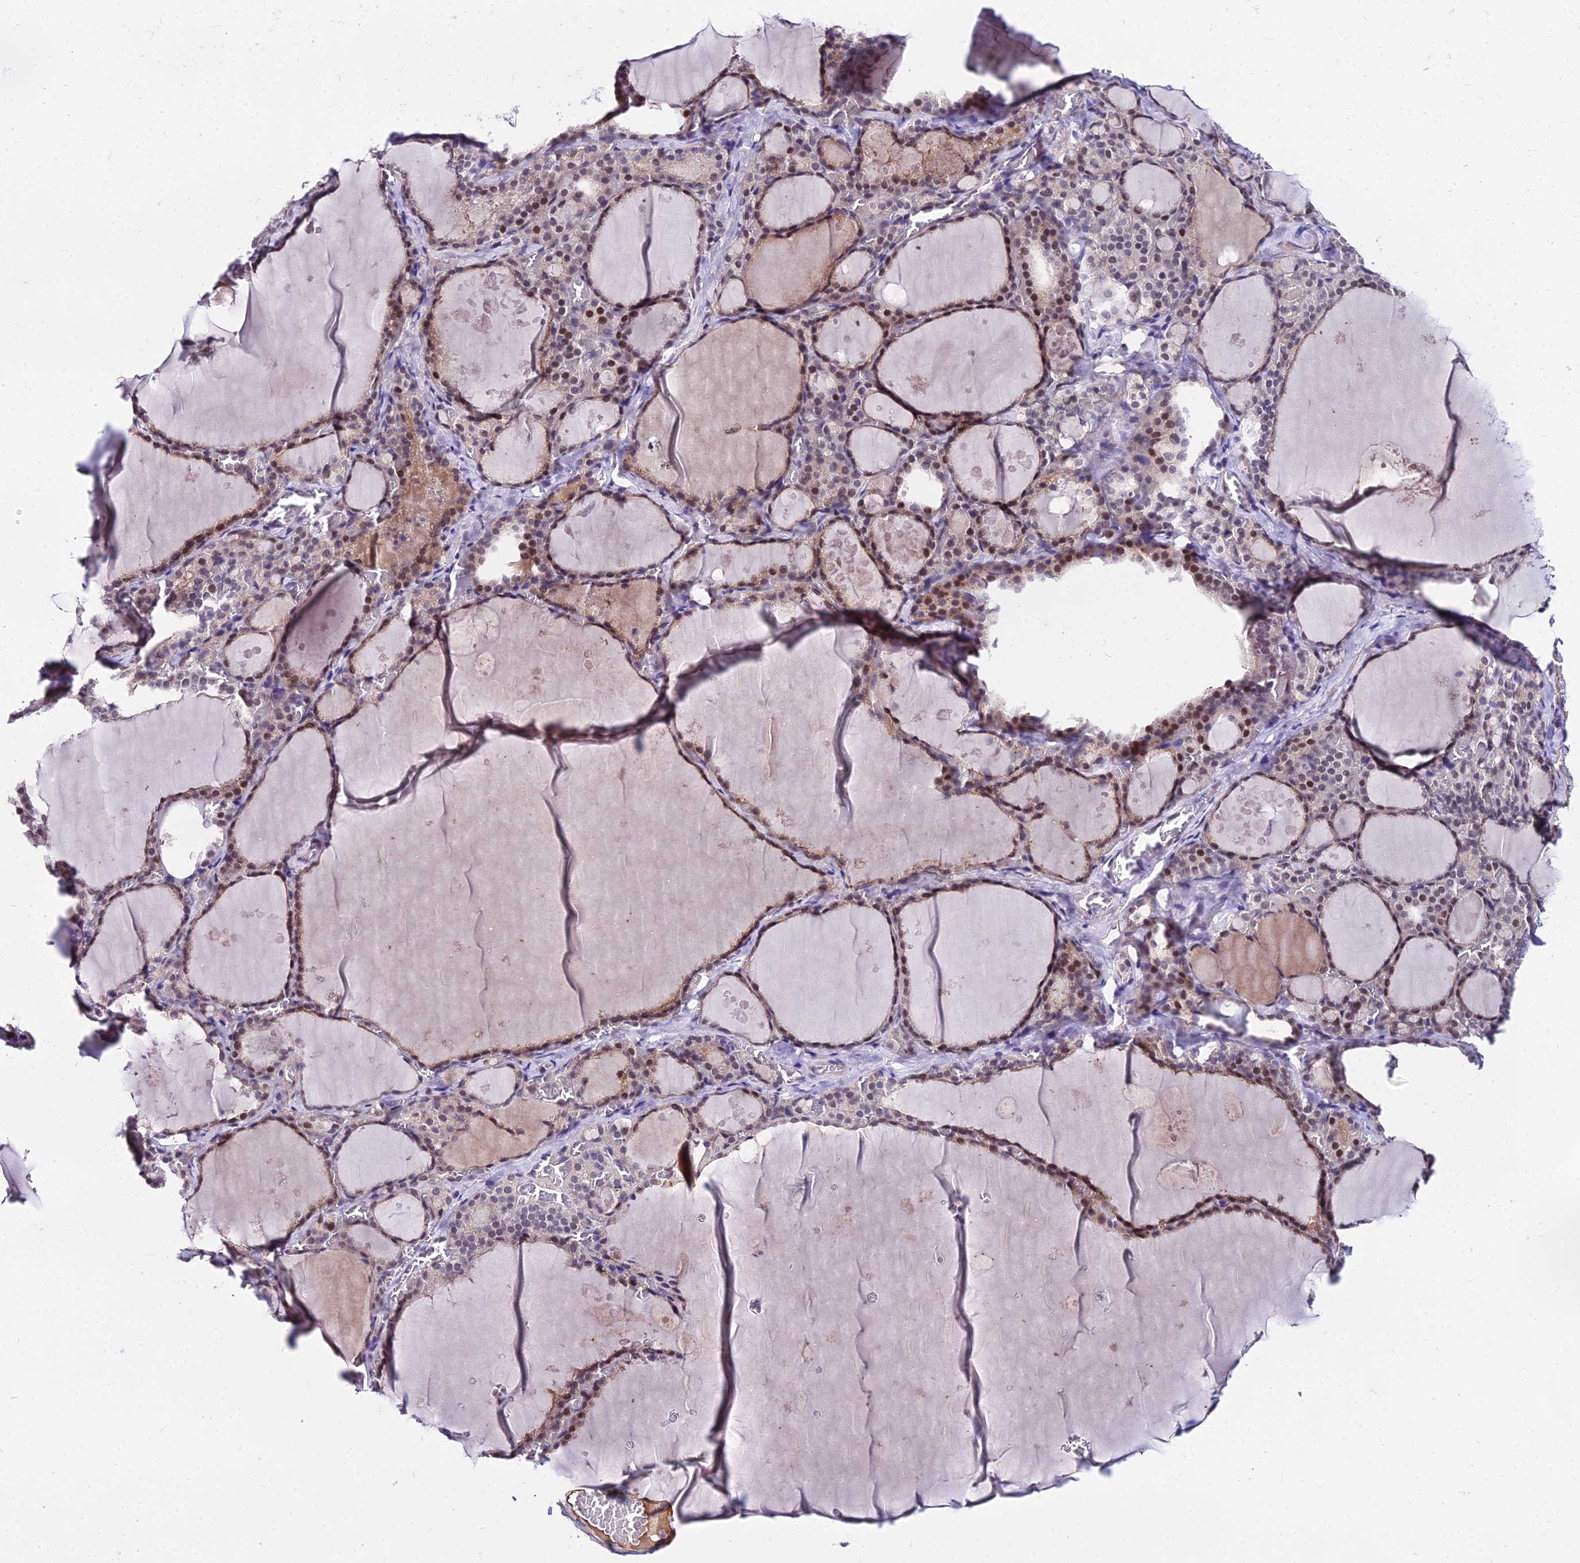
{"staining": {"intensity": "moderate", "quantity": "25%-75%", "location": "cytoplasmic/membranous,nuclear"}, "tissue": "thyroid gland", "cell_type": "Glandular cells", "image_type": "normal", "snomed": [{"axis": "morphology", "description": "Normal tissue, NOS"}, {"axis": "topography", "description": "Thyroid gland"}], "caption": "IHC photomicrograph of benign thyroid gland: thyroid gland stained using immunohistochemistry (IHC) reveals medium levels of moderate protein expression localized specifically in the cytoplasmic/membranous,nuclear of glandular cells, appearing as a cytoplasmic/membranous,nuclear brown color.", "gene": "TRIML2", "patient": {"sex": "male", "age": 56}}